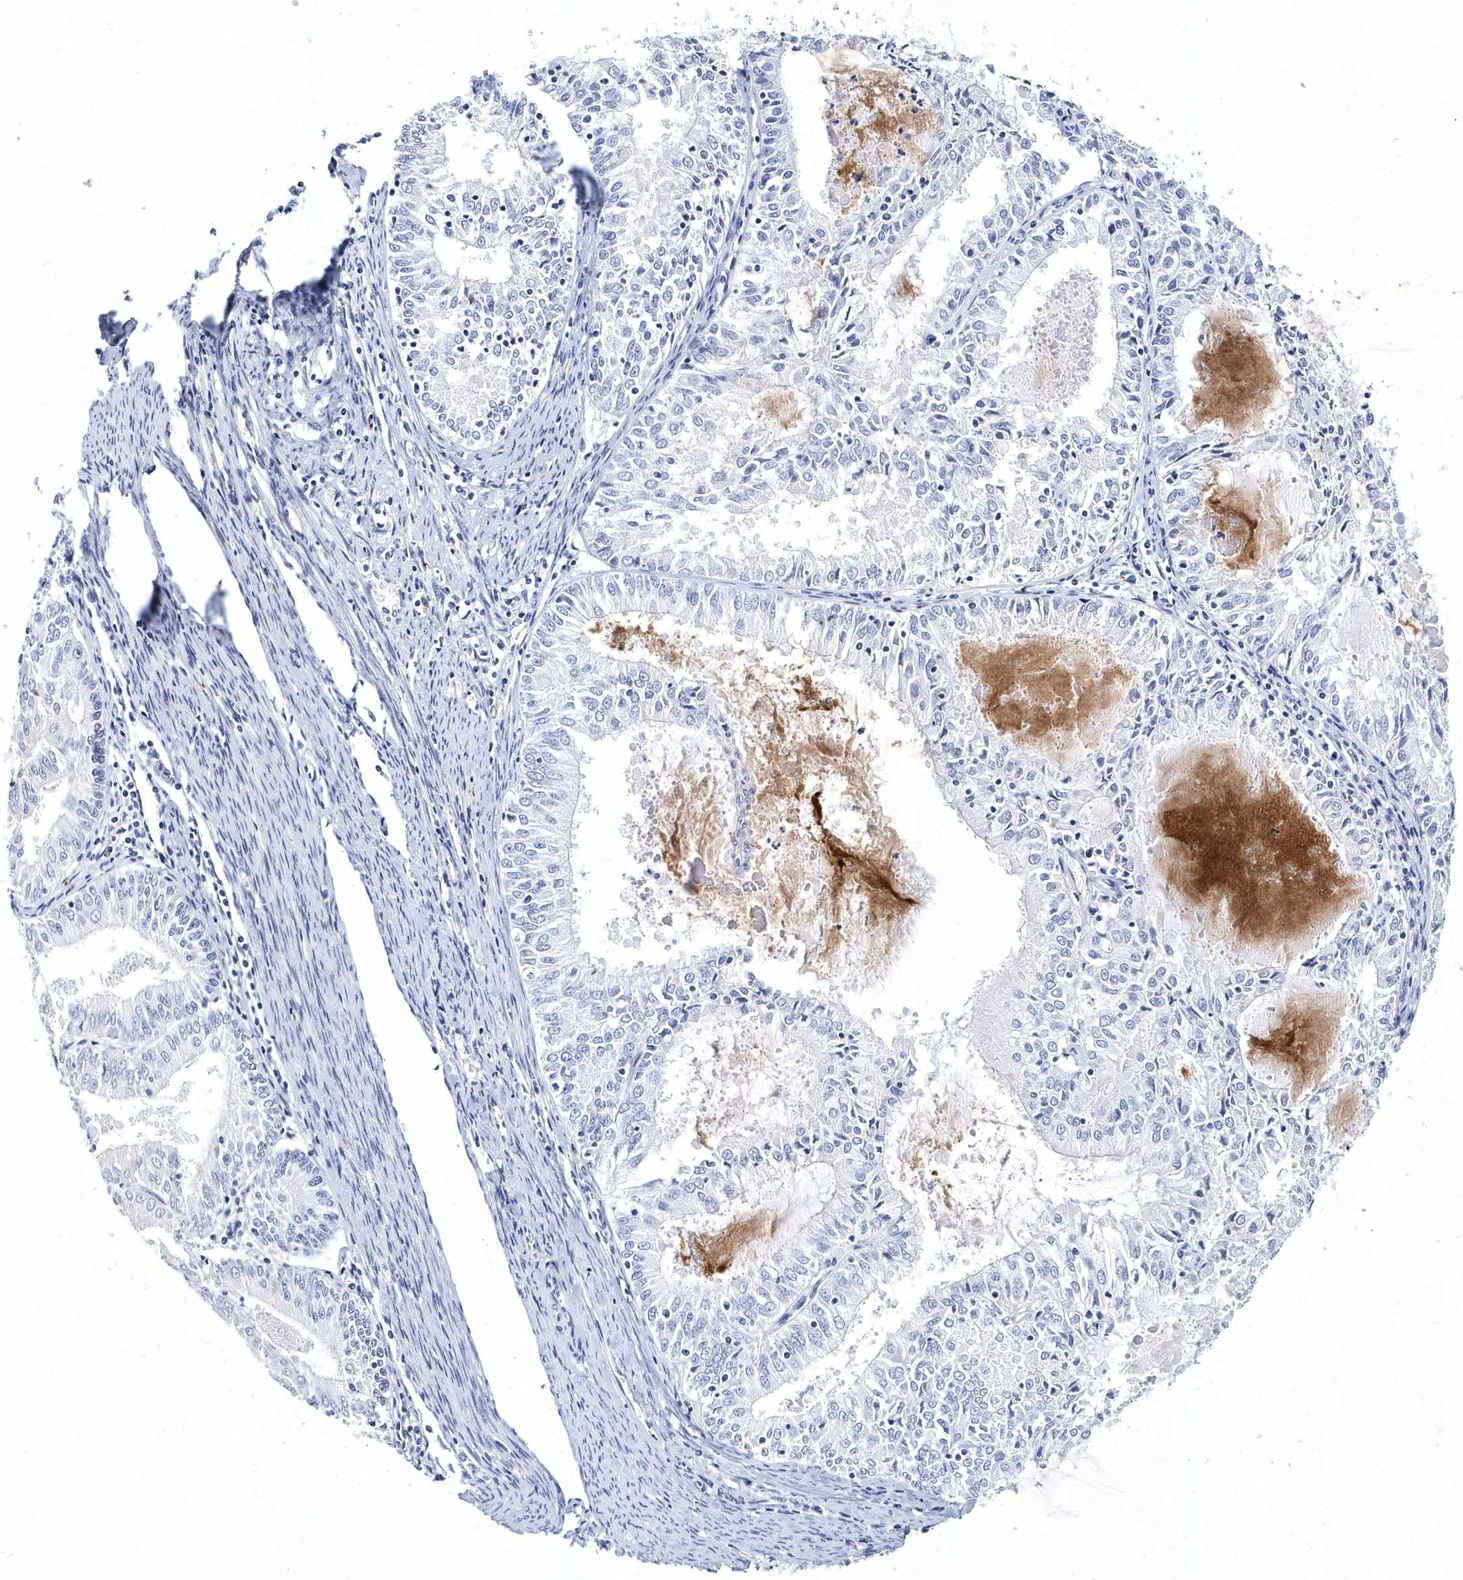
{"staining": {"intensity": "negative", "quantity": "none", "location": "none"}, "tissue": "endometrial cancer", "cell_type": "Tumor cells", "image_type": "cancer", "snomed": [{"axis": "morphology", "description": "Adenocarcinoma, NOS"}, {"axis": "topography", "description": "Endometrium"}], "caption": "Immunohistochemistry micrograph of neoplastic tissue: endometrial cancer (adenocarcinoma) stained with DAB reveals no significant protein expression in tumor cells.", "gene": "ITGA2B", "patient": {"sex": "female", "age": 57}}